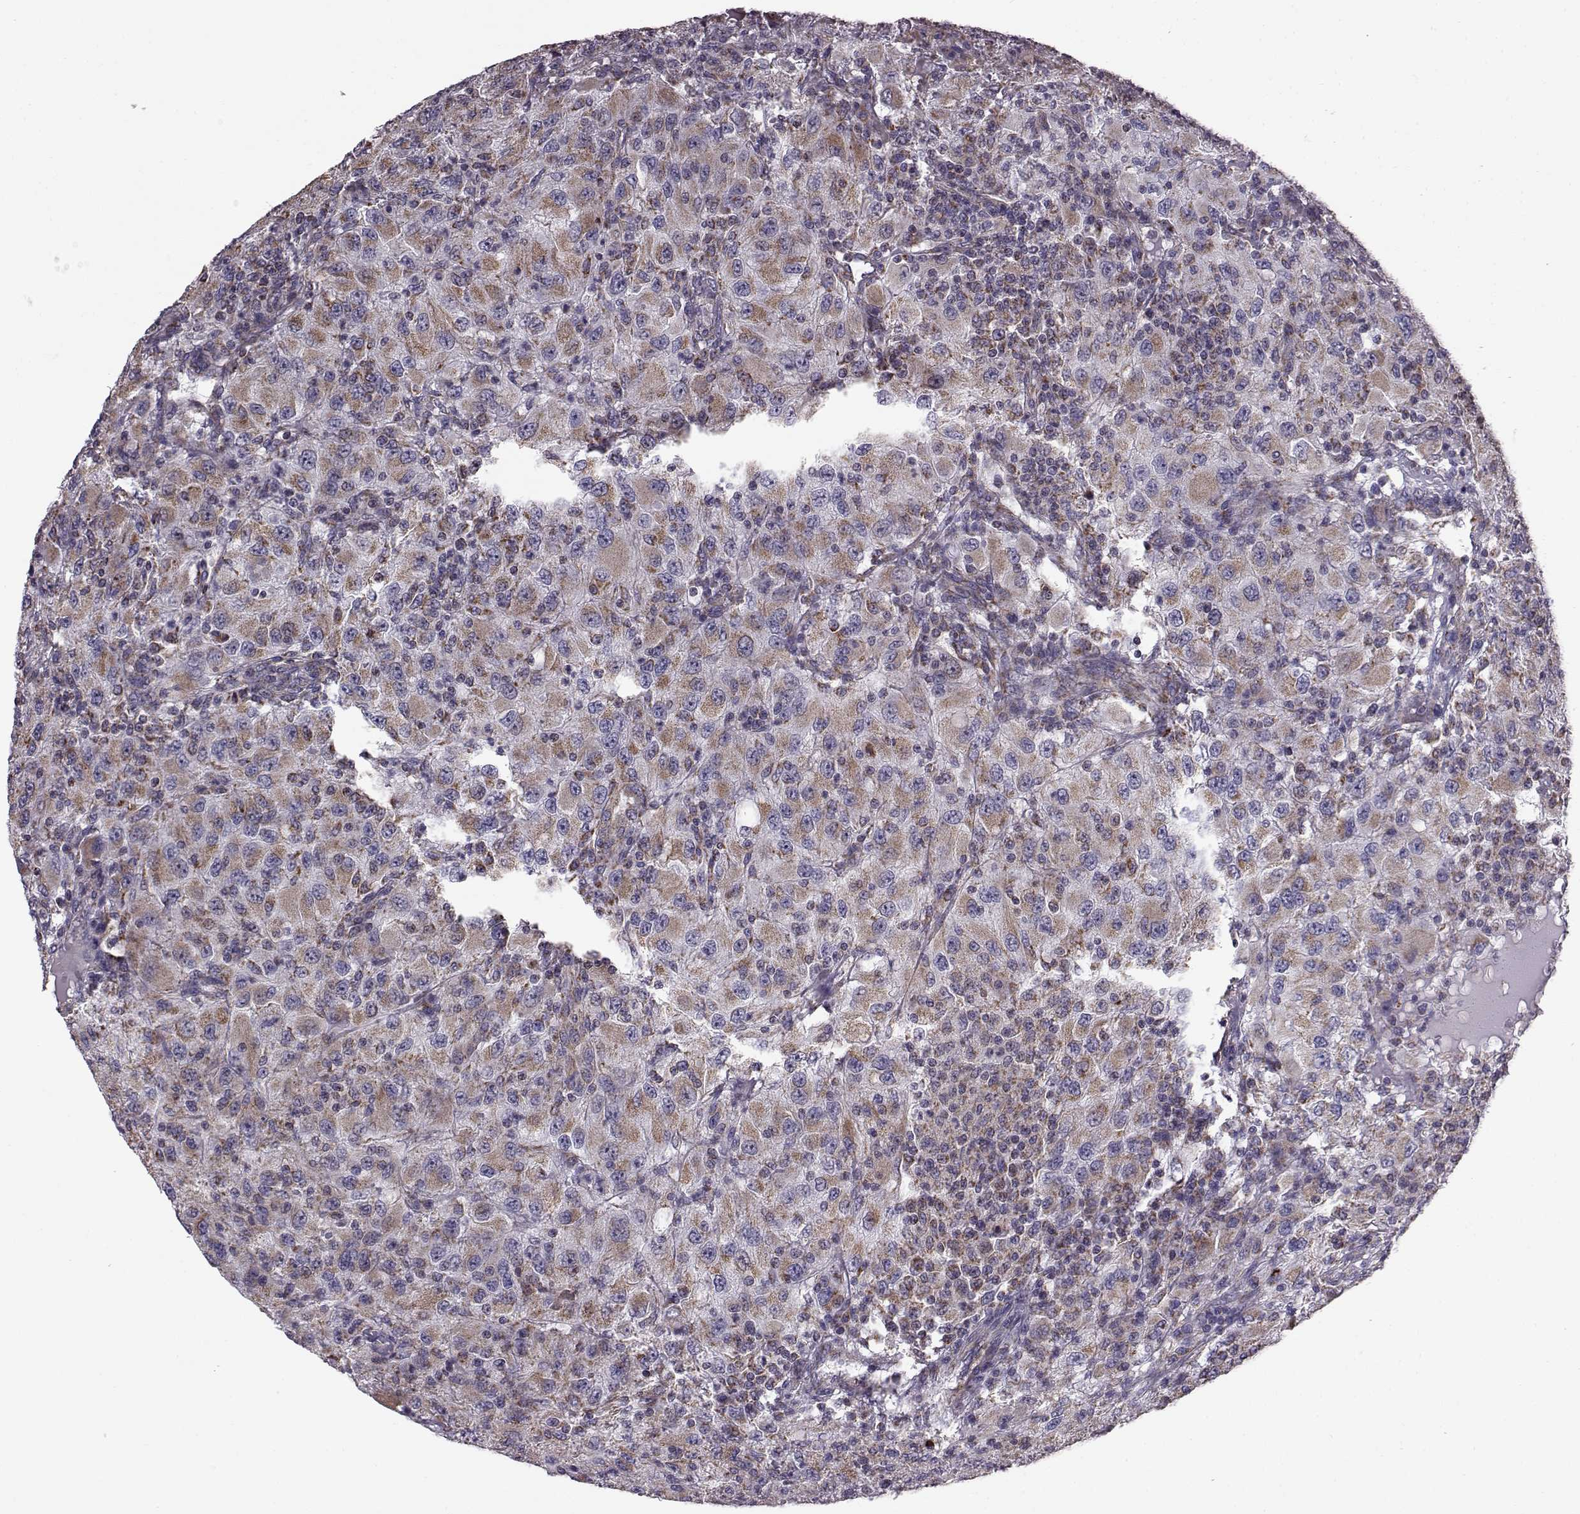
{"staining": {"intensity": "moderate", "quantity": ">75%", "location": "cytoplasmic/membranous"}, "tissue": "renal cancer", "cell_type": "Tumor cells", "image_type": "cancer", "snomed": [{"axis": "morphology", "description": "Adenocarcinoma, NOS"}, {"axis": "topography", "description": "Kidney"}], "caption": "IHC of human renal adenocarcinoma demonstrates medium levels of moderate cytoplasmic/membranous positivity in approximately >75% of tumor cells.", "gene": "FAM8A1", "patient": {"sex": "female", "age": 67}}